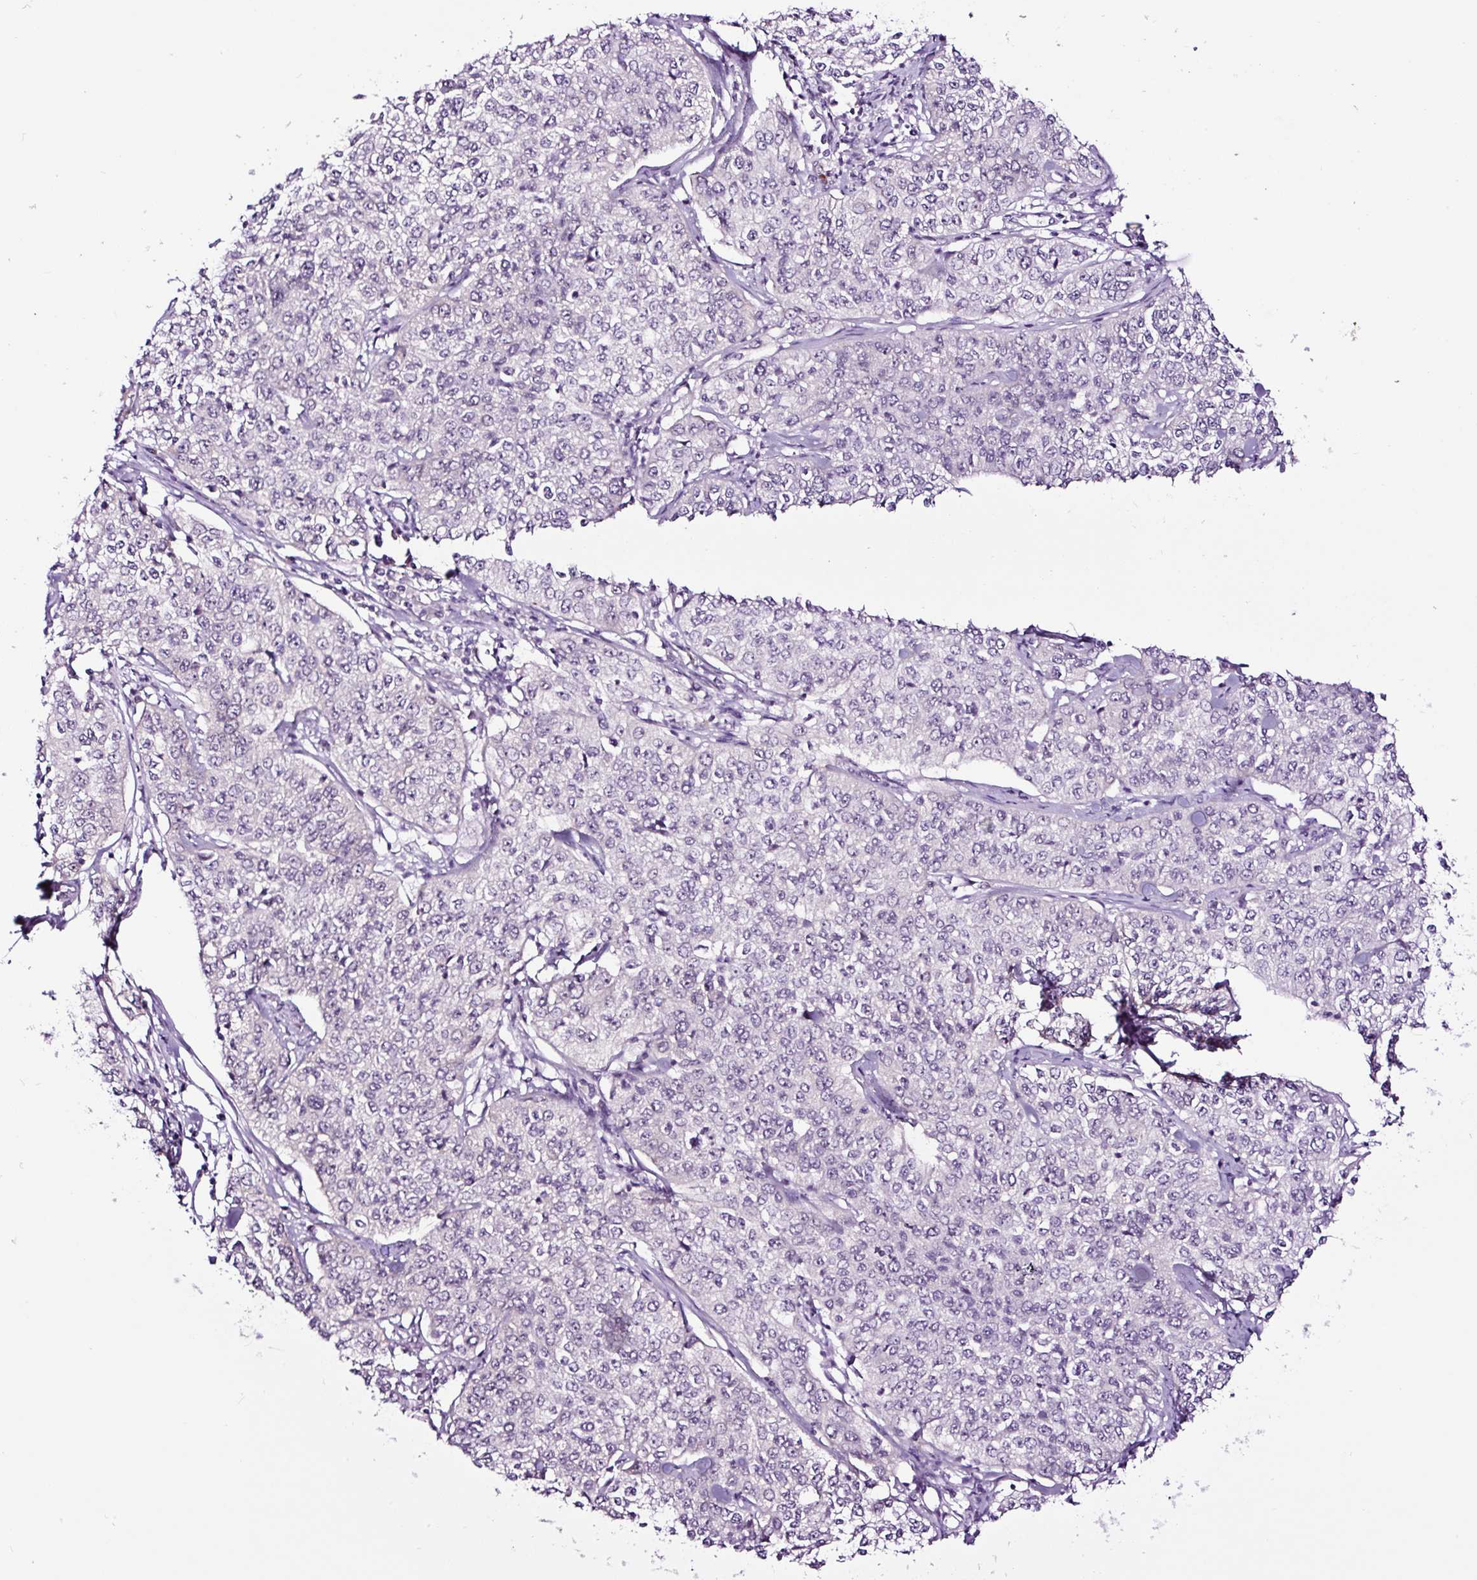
{"staining": {"intensity": "negative", "quantity": "none", "location": "none"}, "tissue": "cervical cancer", "cell_type": "Tumor cells", "image_type": "cancer", "snomed": [{"axis": "morphology", "description": "Squamous cell carcinoma, NOS"}, {"axis": "topography", "description": "Cervix"}], "caption": "Human cervical squamous cell carcinoma stained for a protein using IHC reveals no staining in tumor cells.", "gene": "NOM1", "patient": {"sex": "female", "age": 35}}